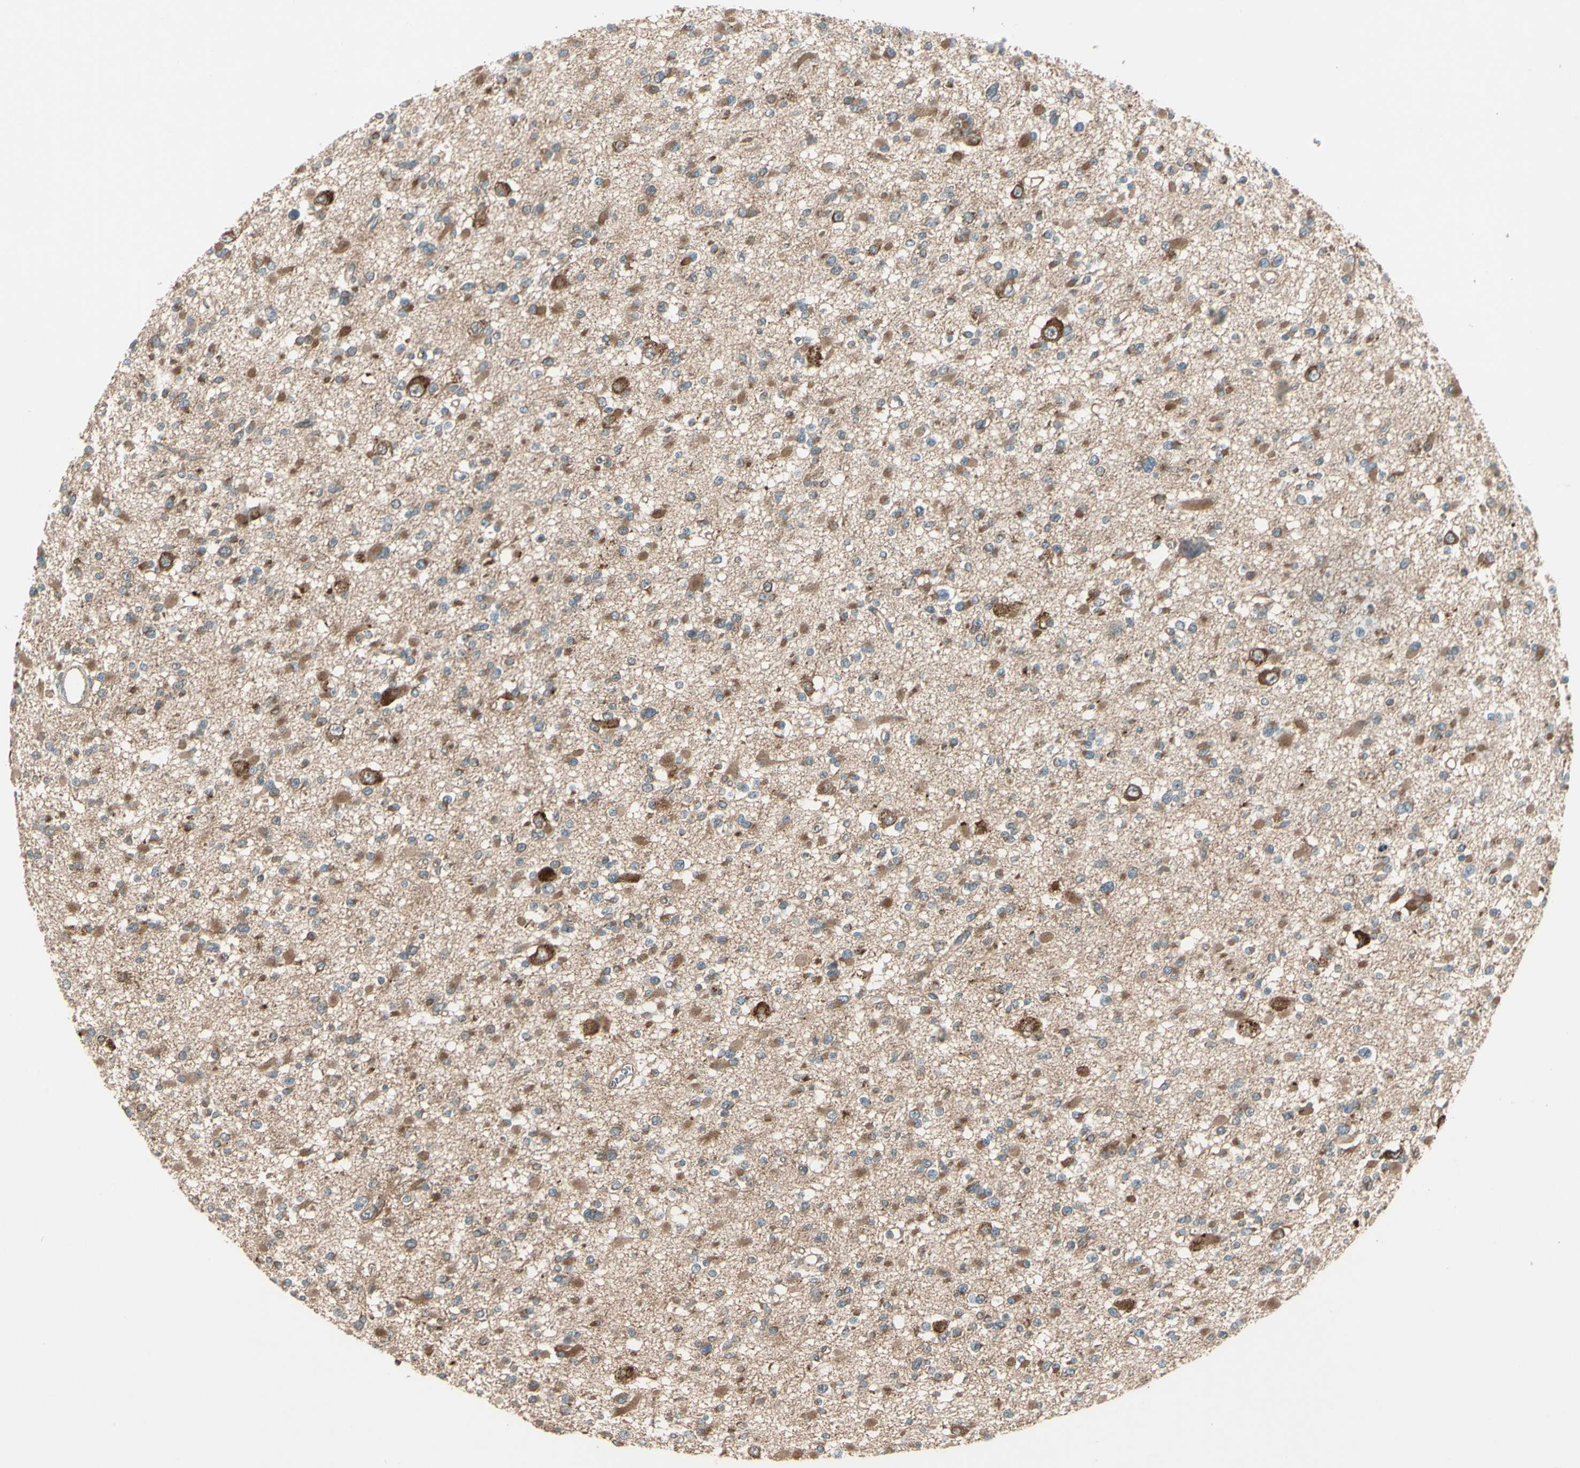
{"staining": {"intensity": "moderate", "quantity": ">75%", "location": "cytoplasmic/membranous"}, "tissue": "glioma", "cell_type": "Tumor cells", "image_type": "cancer", "snomed": [{"axis": "morphology", "description": "Glioma, malignant, Low grade"}, {"axis": "topography", "description": "Brain"}], "caption": "A medium amount of moderate cytoplasmic/membranous expression is identified in approximately >75% of tumor cells in glioma tissue.", "gene": "ACVR1C", "patient": {"sex": "female", "age": 22}}